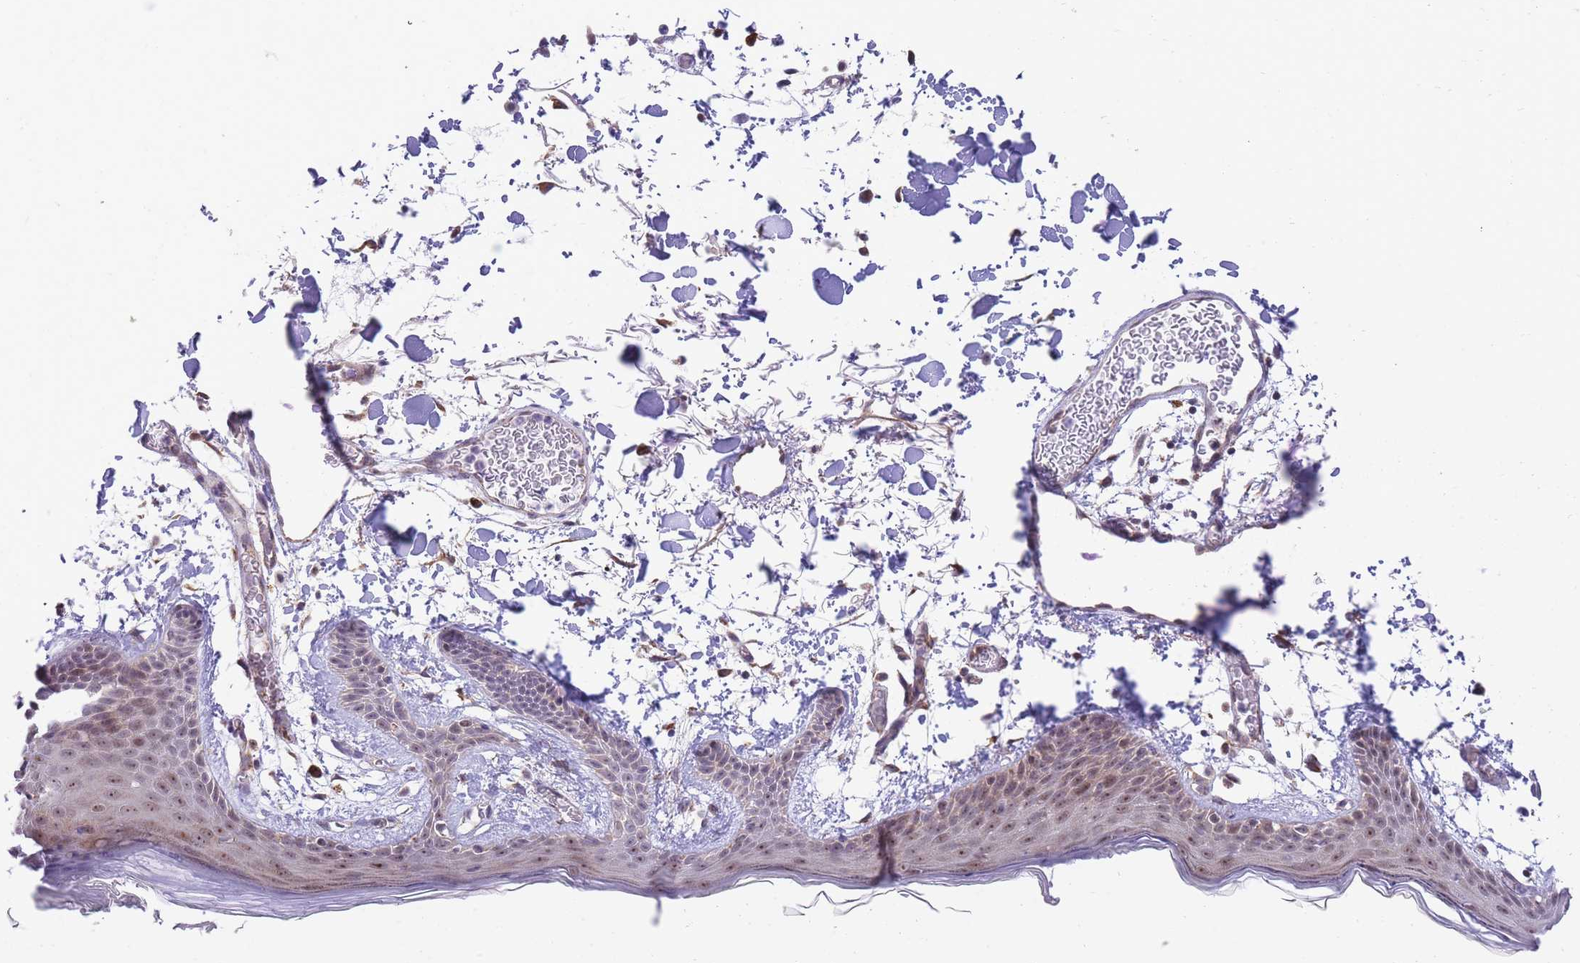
{"staining": {"intensity": "moderate", "quantity": "<25%", "location": "nuclear"}, "tissue": "skin", "cell_type": "Fibroblasts", "image_type": "normal", "snomed": [{"axis": "morphology", "description": "Normal tissue, NOS"}, {"axis": "topography", "description": "Skin"}], "caption": "Protein staining of benign skin demonstrates moderate nuclear positivity in approximately <25% of fibroblasts. Using DAB (3,3'-diaminobenzidine) (brown) and hematoxylin (blue) stains, captured at high magnification using brightfield microscopy.", "gene": "EXOSC8", "patient": {"sex": "male", "age": 79}}